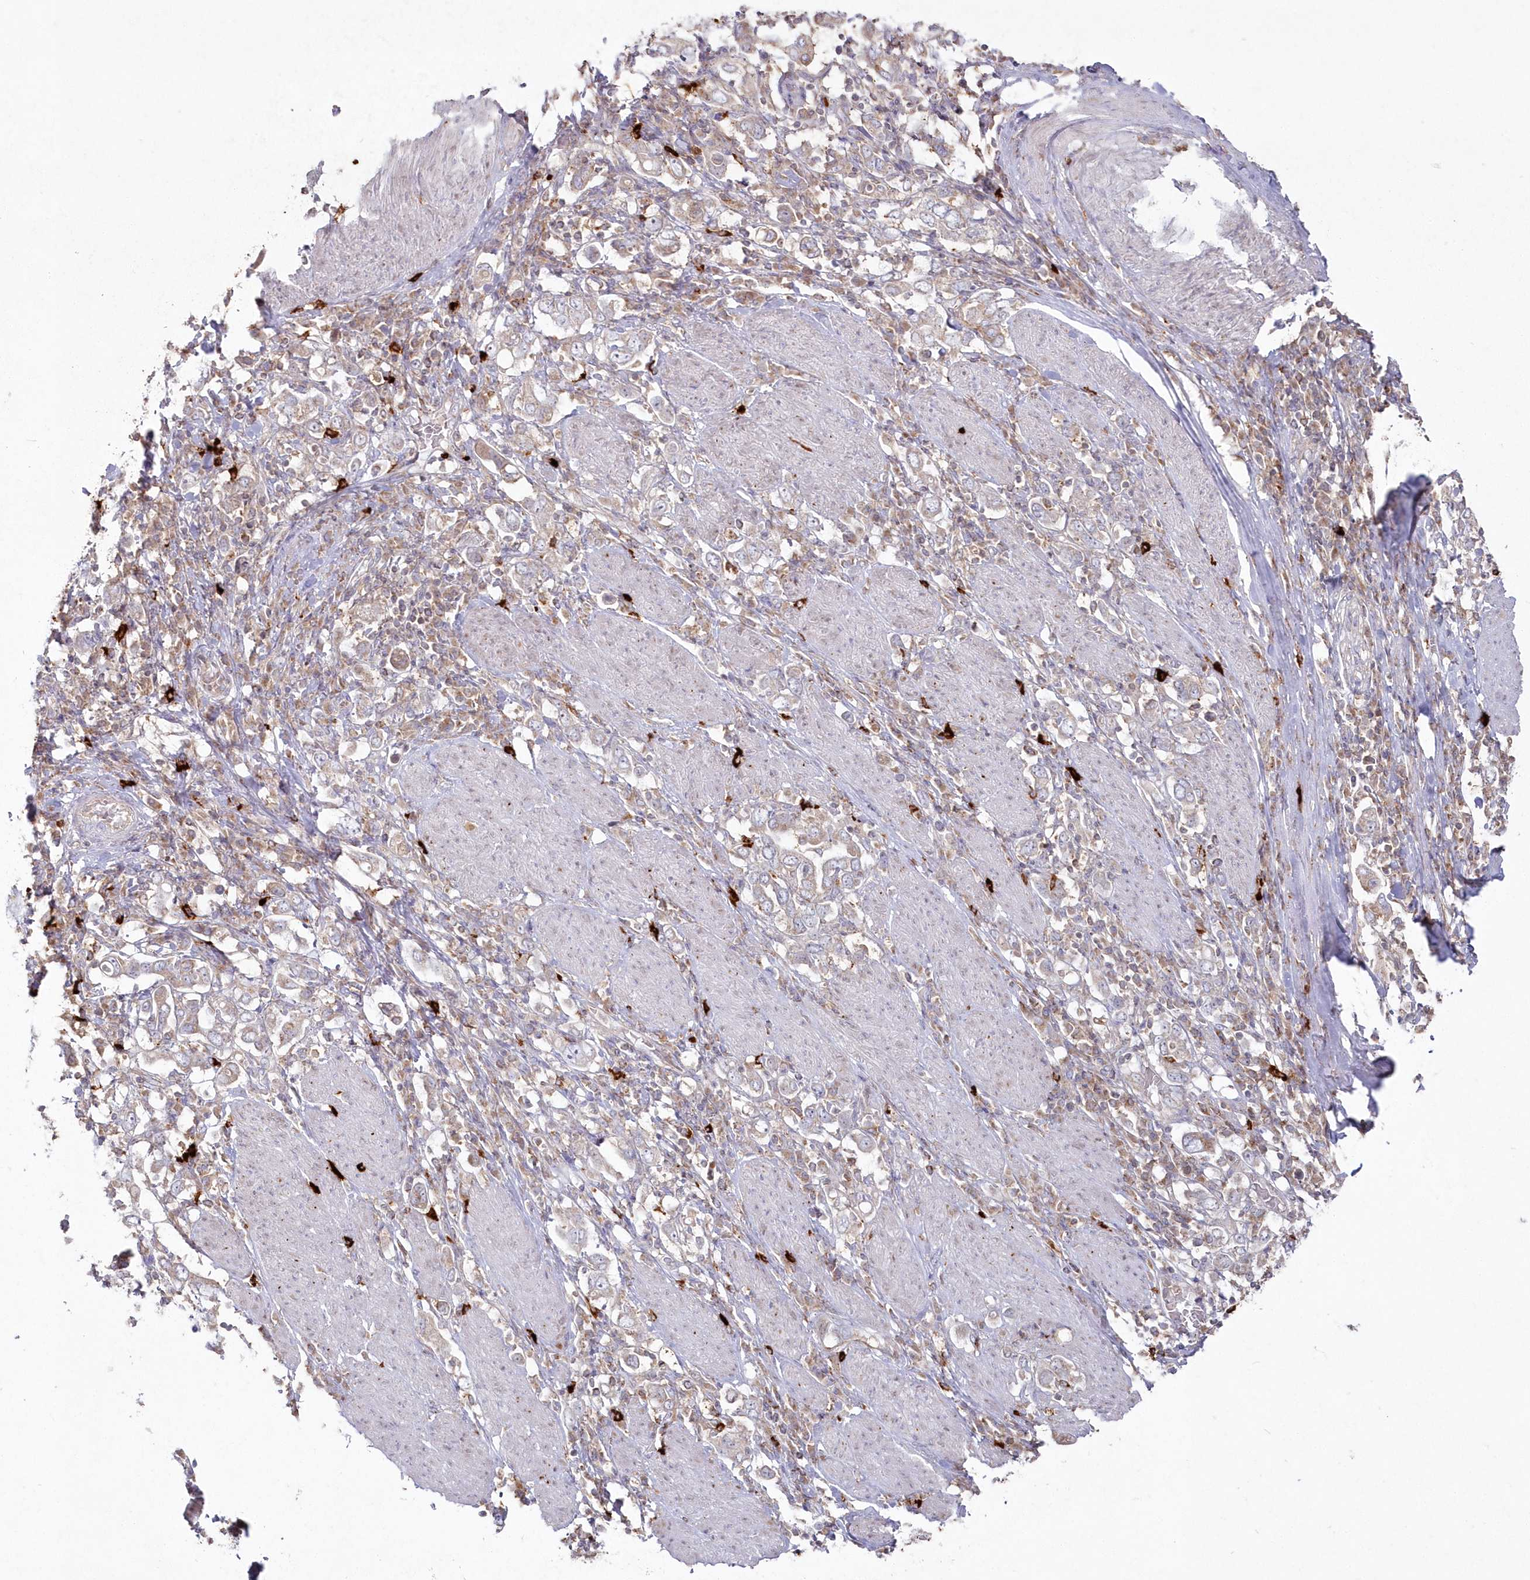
{"staining": {"intensity": "weak", "quantity": "<25%", "location": "cytoplasmic/membranous"}, "tissue": "stomach cancer", "cell_type": "Tumor cells", "image_type": "cancer", "snomed": [{"axis": "morphology", "description": "Adenocarcinoma, NOS"}, {"axis": "topography", "description": "Stomach, upper"}], "caption": "The IHC image has no significant expression in tumor cells of stomach adenocarcinoma tissue.", "gene": "ARSB", "patient": {"sex": "male", "age": 62}}